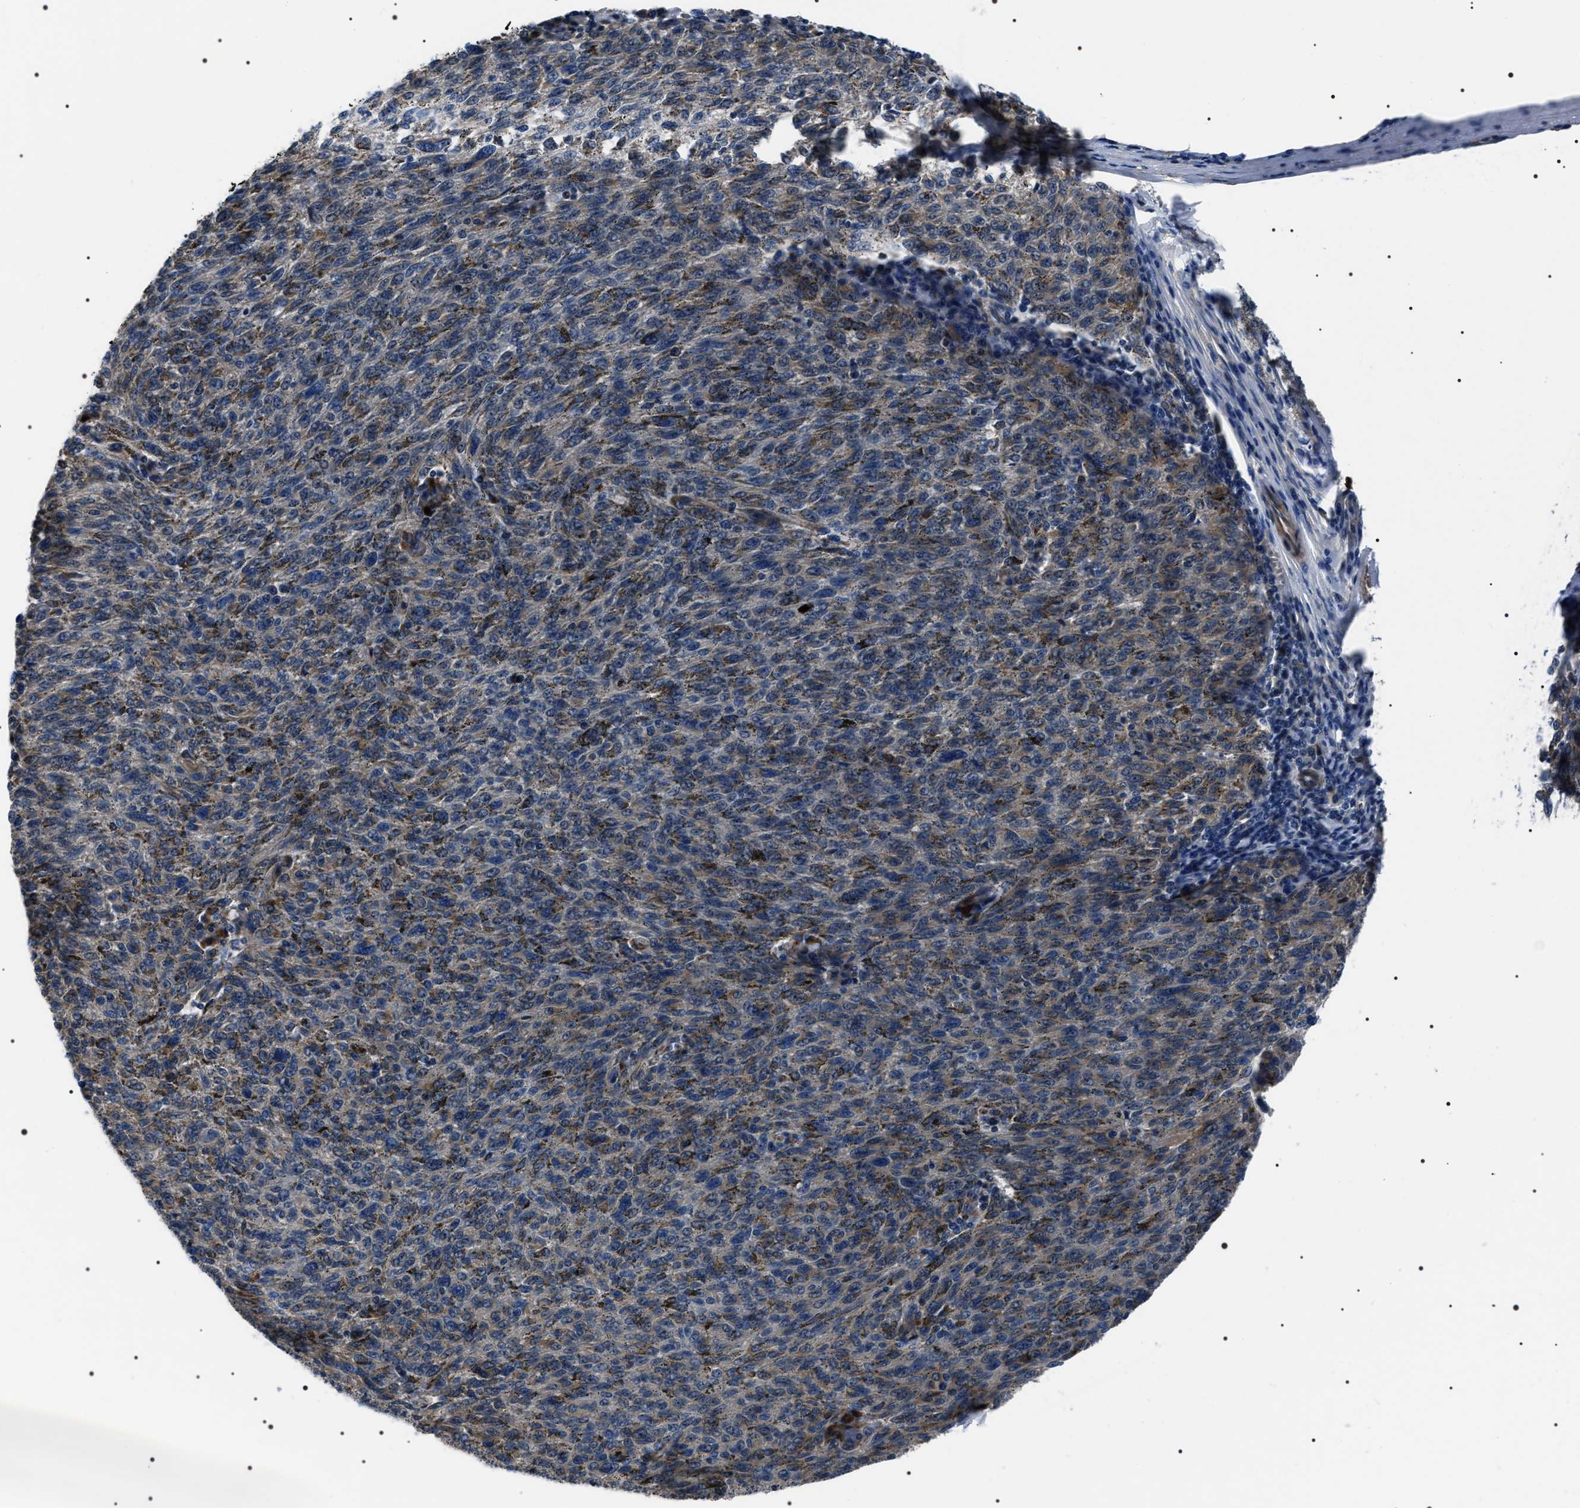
{"staining": {"intensity": "moderate", "quantity": "<25%", "location": "cytoplasmic/membranous"}, "tissue": "melanoma", "cell_type": "Tumor cells", "image_type": "cancer", "snomed": [{"axis": "morphology", "description": "Malignant melanoma, NOS"}, {"axis": "topography", "description": "Skin"}], "caption": "Malignant melanoma was stained to show a protein in brown. There is low levels of moderate cytoplasmic/membranous expression in approximately <25% of tumor cells.", "gene": "BAG2", "patient": {"sex": "female", "age": 72}}